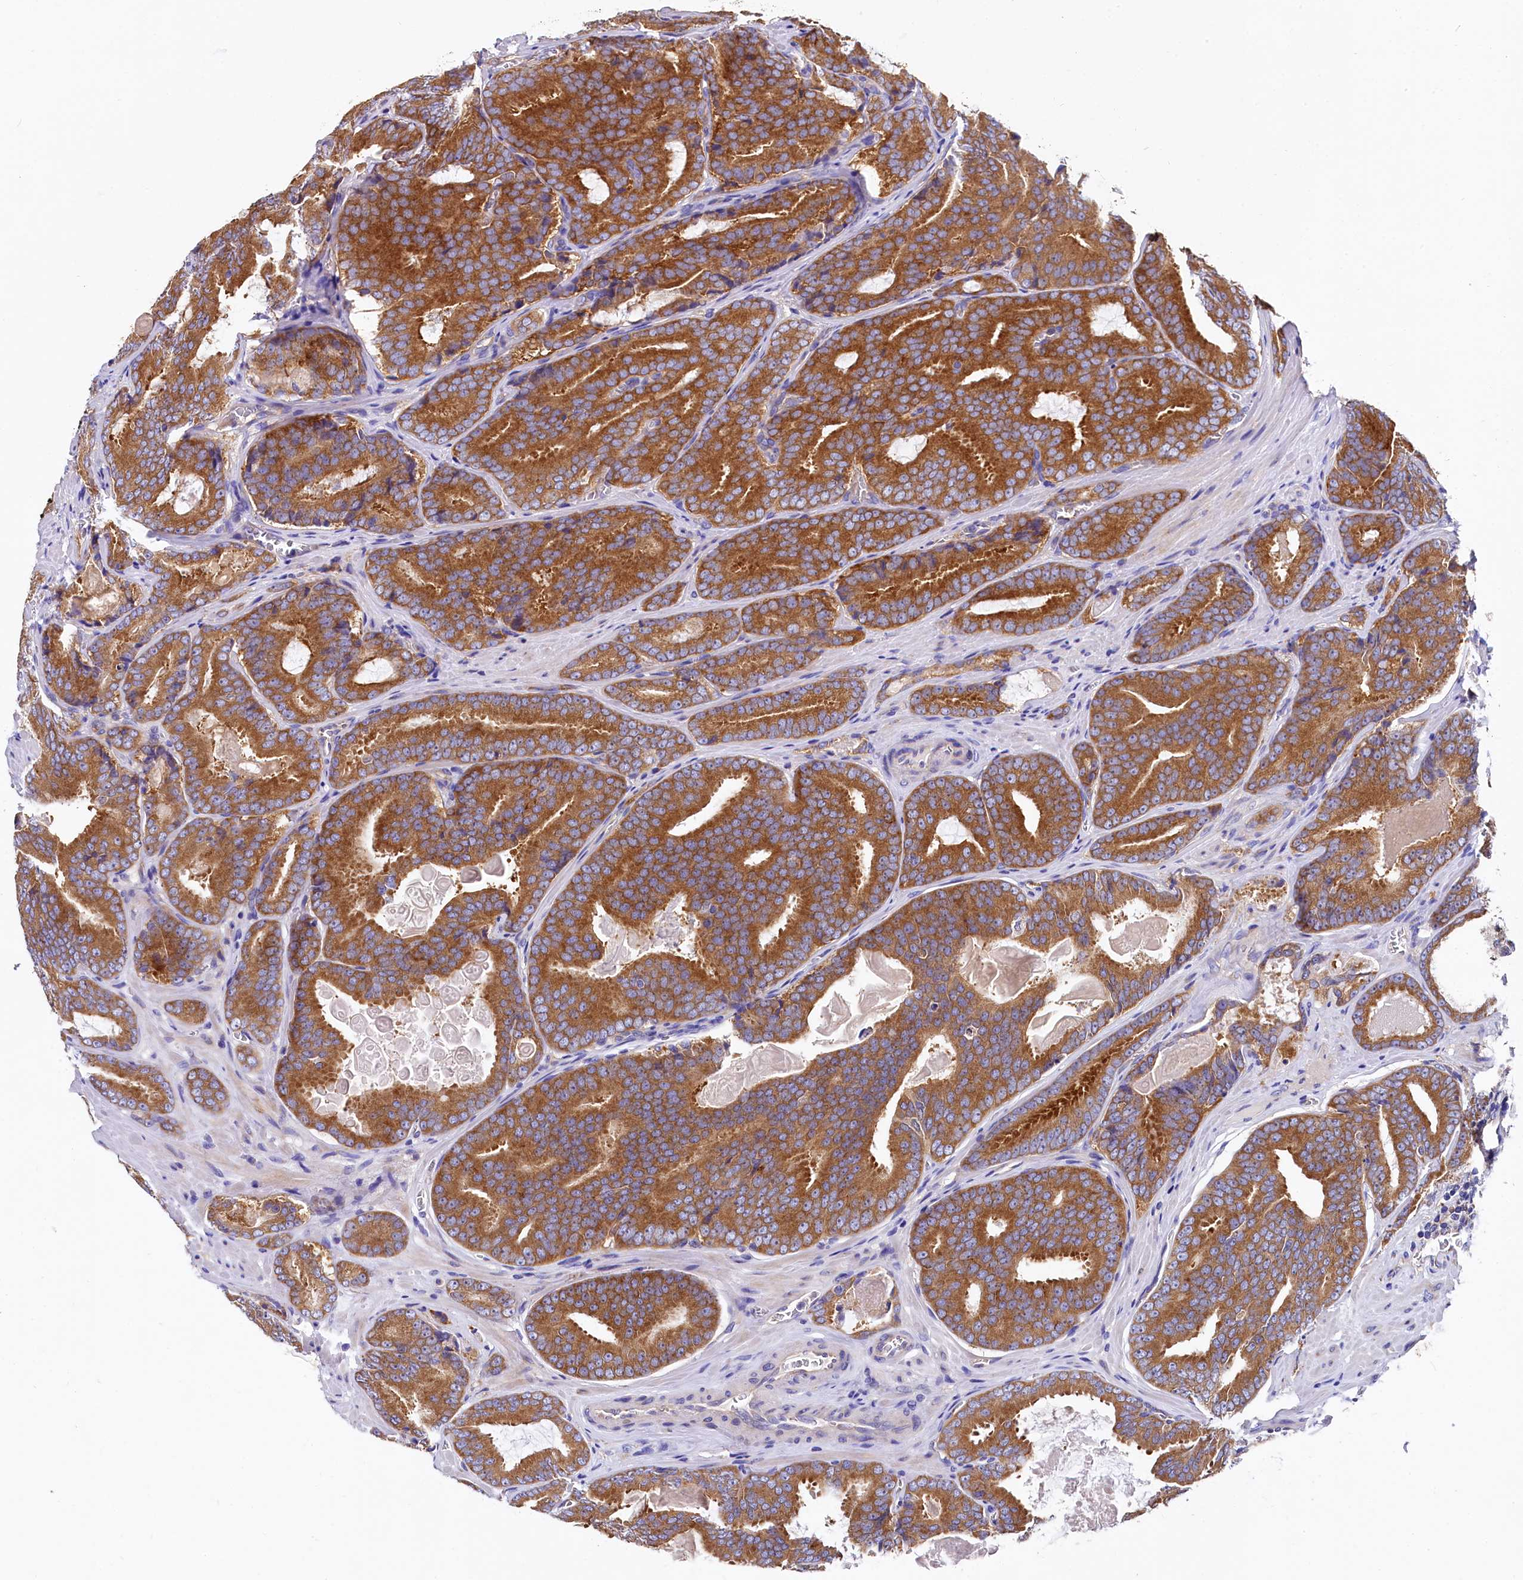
{"staining": {"intensity": "strong", "quantity": ">75%", "location": "cytoplasmic/membranous"}, "tissue": "prostate cancer", "cell_type": "Tumor cells", "image_type": "cancer", "snomed": [{"axis": "morphology", "description": "Adenocarcinoma, High grade"}, {"axis": "topography", "description": "Prostate"}], "caption": "Immunohistochemistry (DAB (3,3'-diaminobenzidine)) staining of human adenocarcinoma (high-grade) (prostate) exhibits strong cytoplasmic/membranous protein expression in approximately >75% of tumor cells.", "gene": "QARS1", "patient": {"sex": "male", "age": 66}}